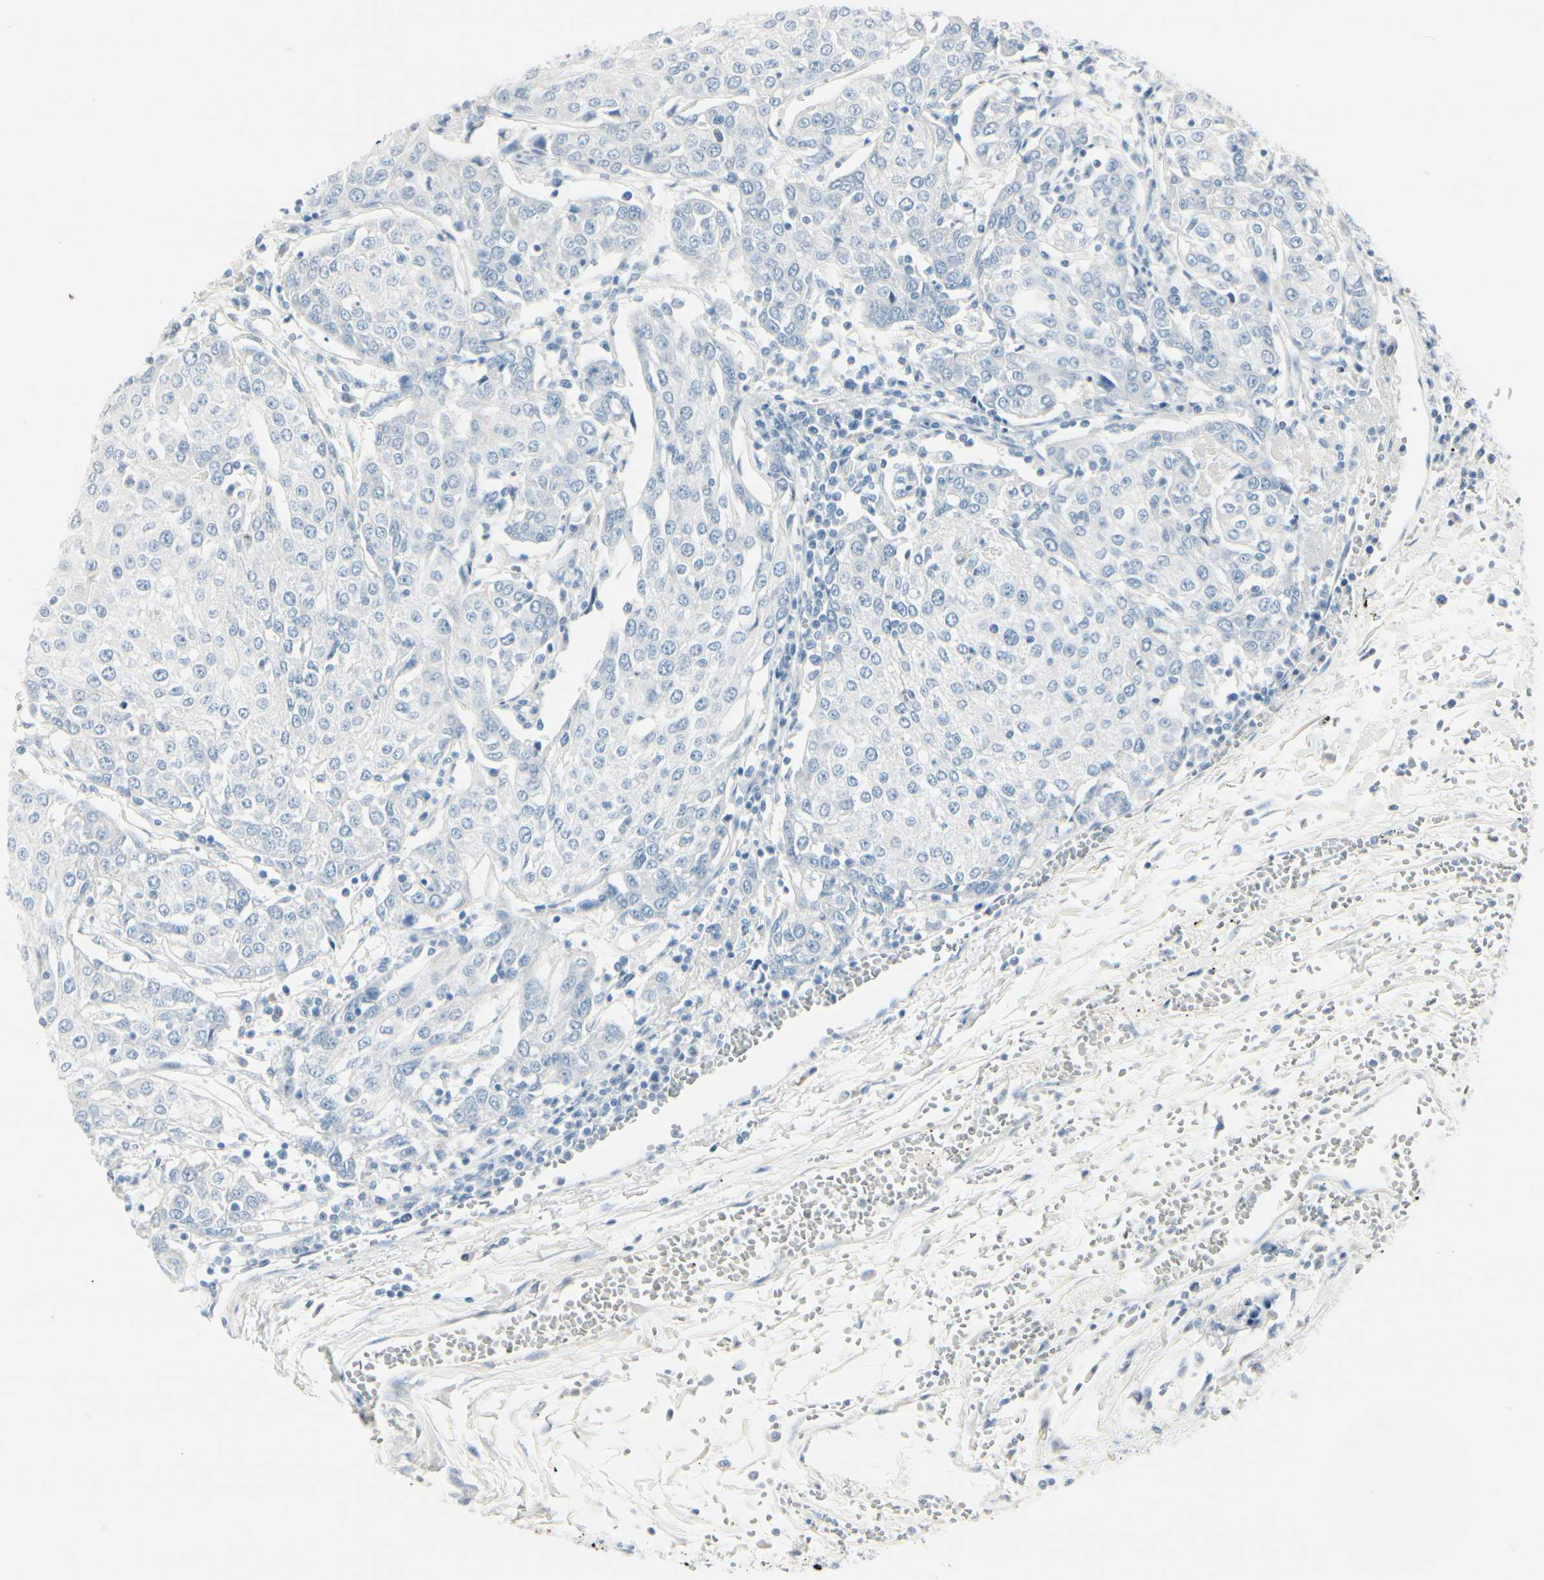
{"staining": {"intensity": "negative", "quantity": "none", "location": "none"}, "tissue": "urothelial cancer", "cell_type": "Tumor cells", "image_type": "cancer", "snomed": [{"axis": "morphology", "description": "Urothelial carcinoma, High grade"}, {"axis": "topography", "description": "Urinary bladder"}], "caption": "Tumor cells show no significant protein staining in high-grade urothelial carcinoma.", "gene": "CDHR5", "patient": {"sex": "female", "age": 85}}